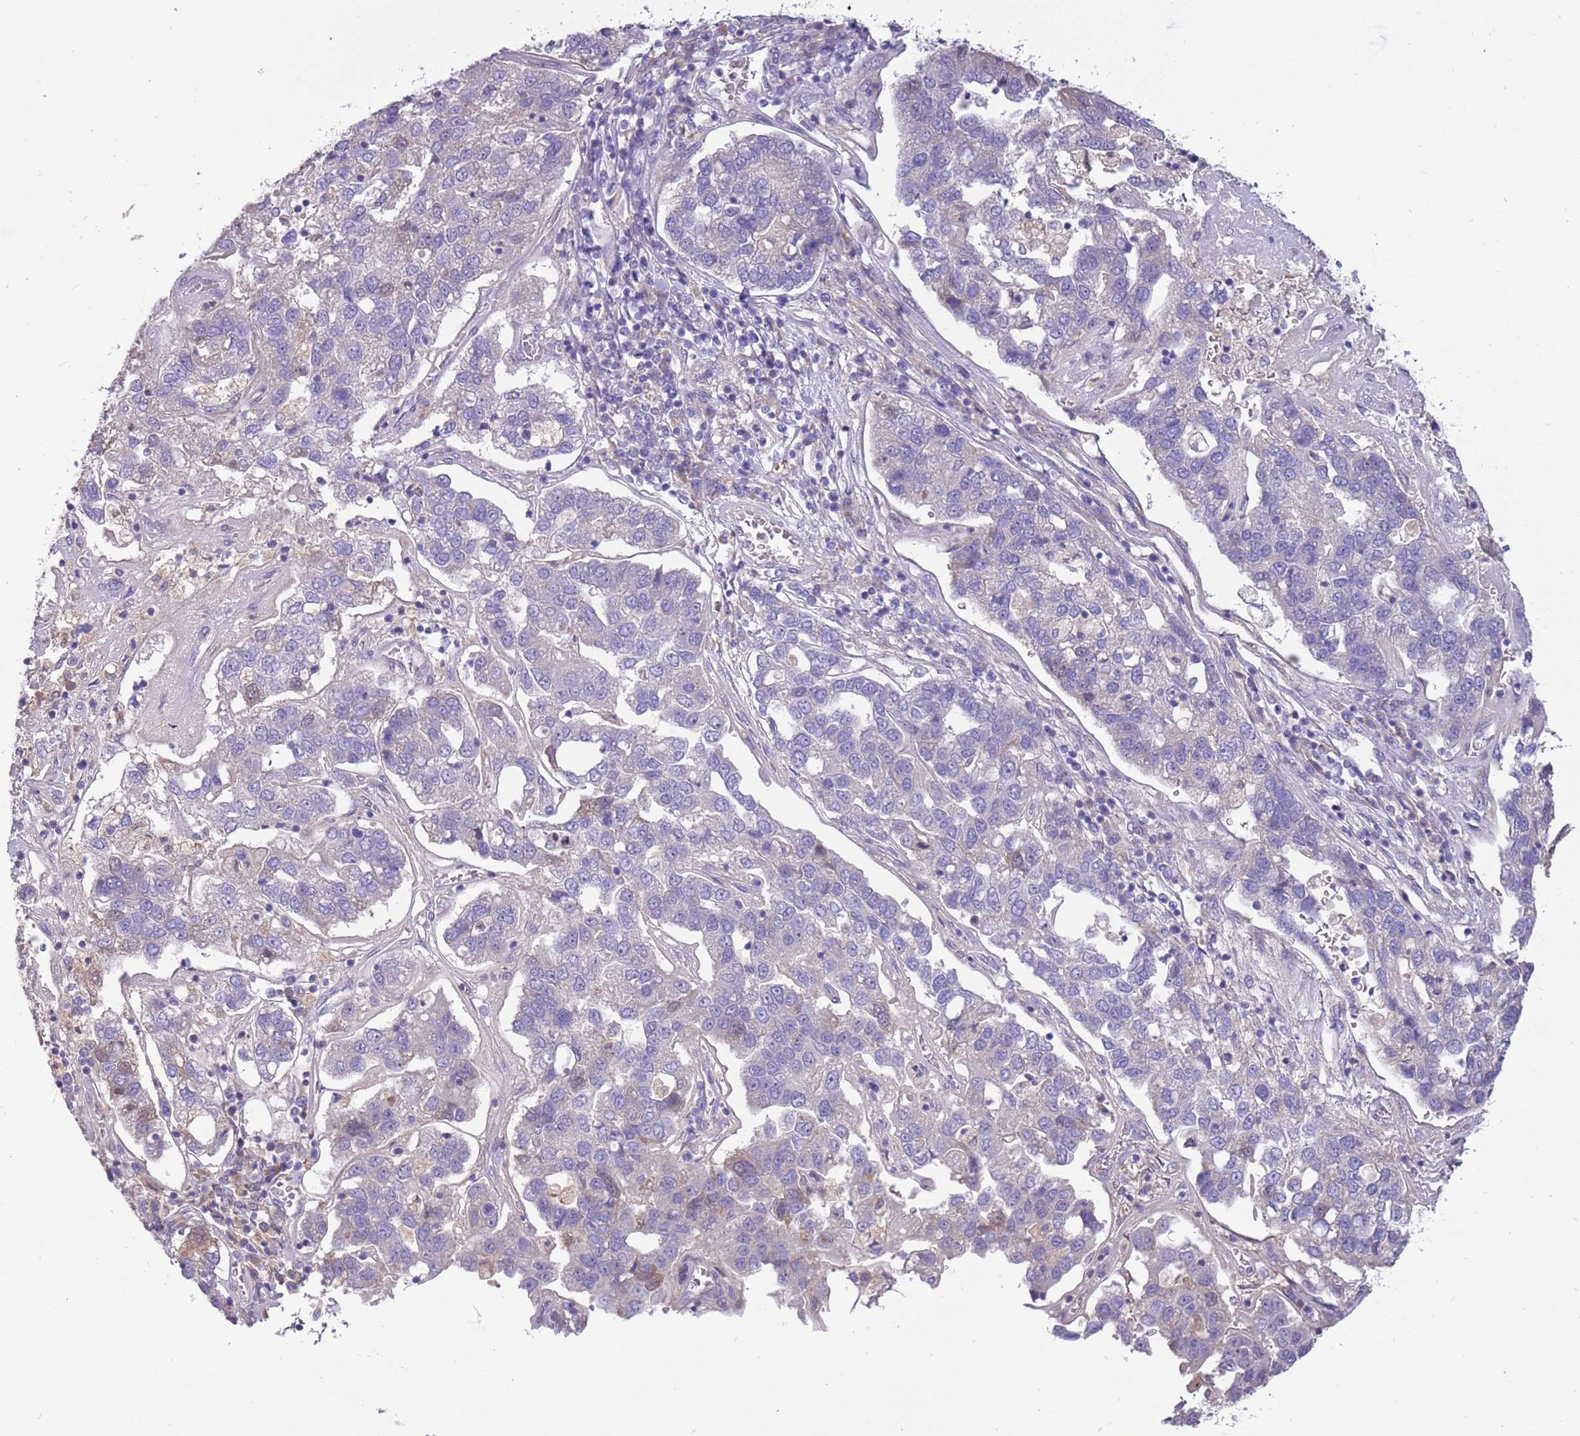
{"staining": {"intensity": "negative", "quantity": "none", "location": "none"}, "tissue": "pancreatic cancer", "cell_type": "Tumor cells", "image_type": "cancer", "snomed": [{"axis": "morphology", "description": "Adenocarcinoma, NOS"}, {"axis": "topography", "description": "Pancreas"}], "caption": "Immunohistochemistry (IHC) histopathology image of neoplastic tissue: human pancreatic cancer stained with DAB (3,3'-diaminobenzidine) shows no significant protein positivity in tumor cells. Brightfield microscopy of immunohistochemistry stained with DAB (3,3'-diaminobenzidine) (brown) and hematoxylin (blue), captured at high magnification.", "gene": "CABYR", "patient": {"sex": "female", "age": 61}}